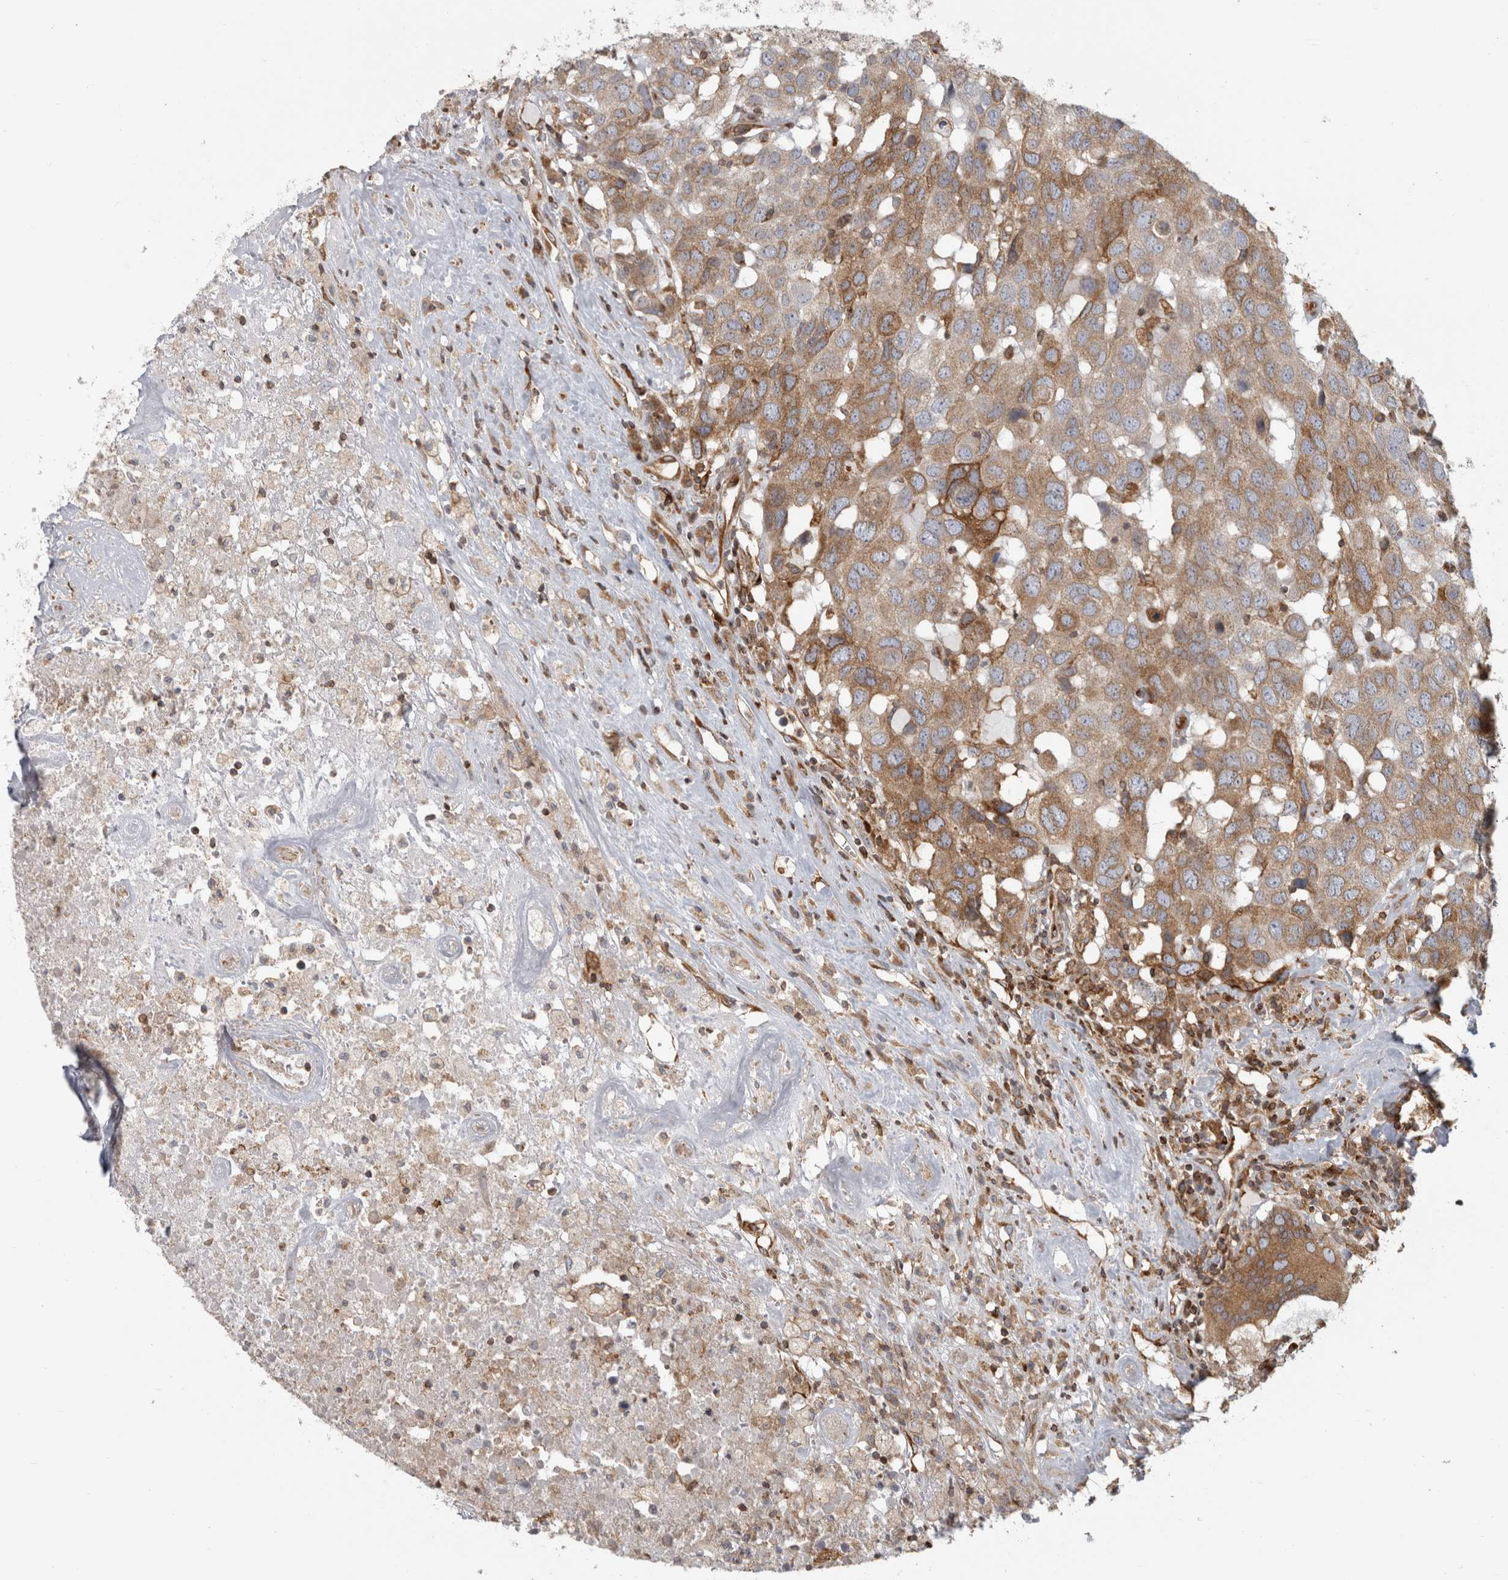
{"staining": {"intensity": "moderate", "quantity": ">75%", "location": "cytoplasmic/membranous"}, "tissue": "head and neck cancer", "cell_type": "Tumor cells", "image_type": "cancer", "snomed": [{"axis": "morphology", "description": "Squamous cell carcinoma, NOS"}, {"axis": "topography", "description": "Head-Neck"}], "caption": "The histopathology image exhibits immunohistochemical staining of head and neck cancer. There is moderate cytoplasmic/membranous expression is appreciated in about >75% of tumor cells.", "gene": "HLA-E", "patient": {"sex": "male", "age": 66}}